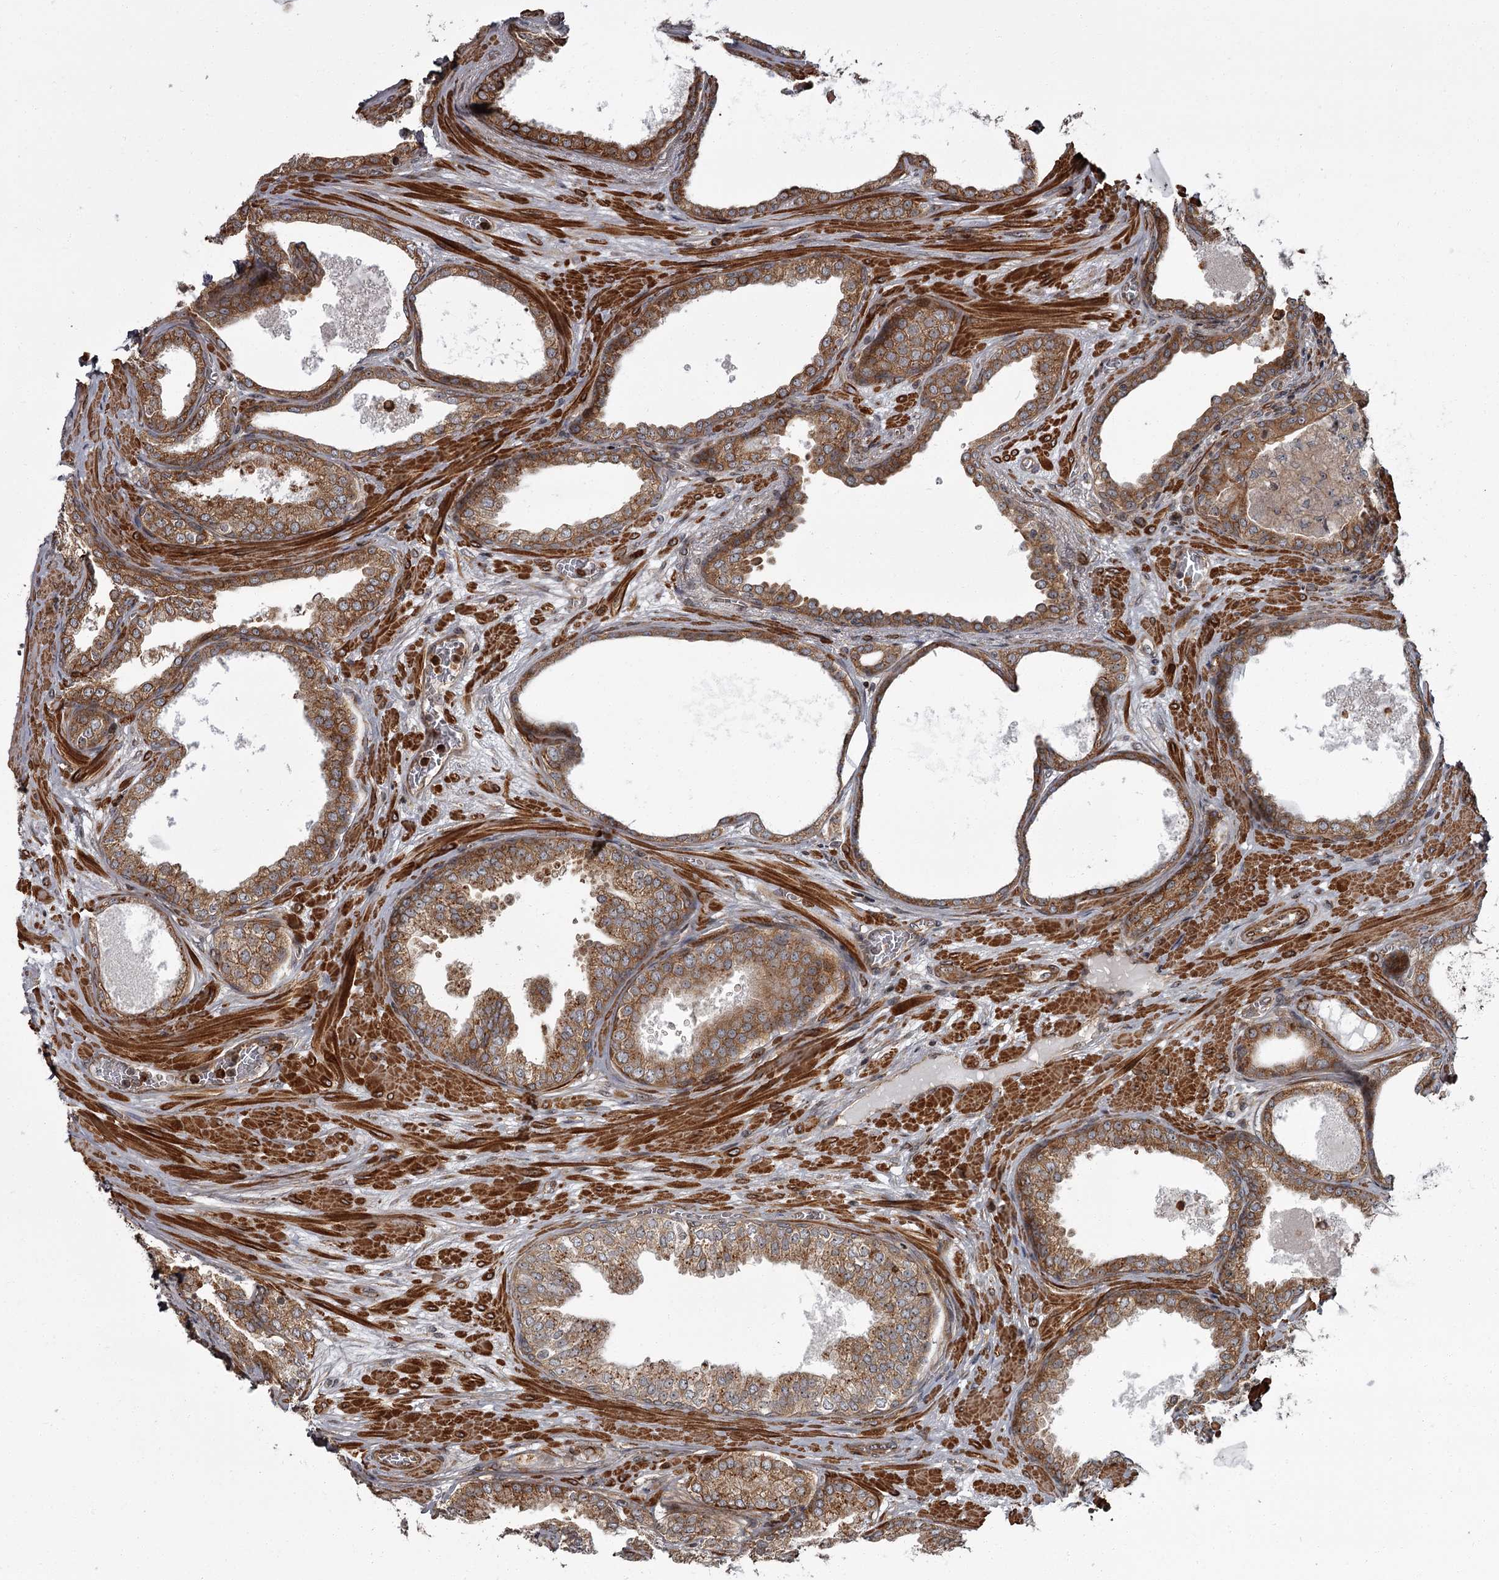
{"staining": {"intensity": "moderate", "quantity": ">75%", "location": "cytoplasmic/membranous"}, "tissue": "prostate cancer", "cell_type": "Tumor cells", "image_type": "cancer", "snomed": [{"axis": "morphology", "description": "Adenocarcinoma, High grade"}, {"axis": "topography", "description": "Prostate"}], "caption": "A brown stain labels moderate cytoplasmic/membranous staining of a protein in human high-grade adenocarcinoma (prostate) tumor cells.", "gene": "THAP9", "patient": {"sex": "male", "age": 59}}